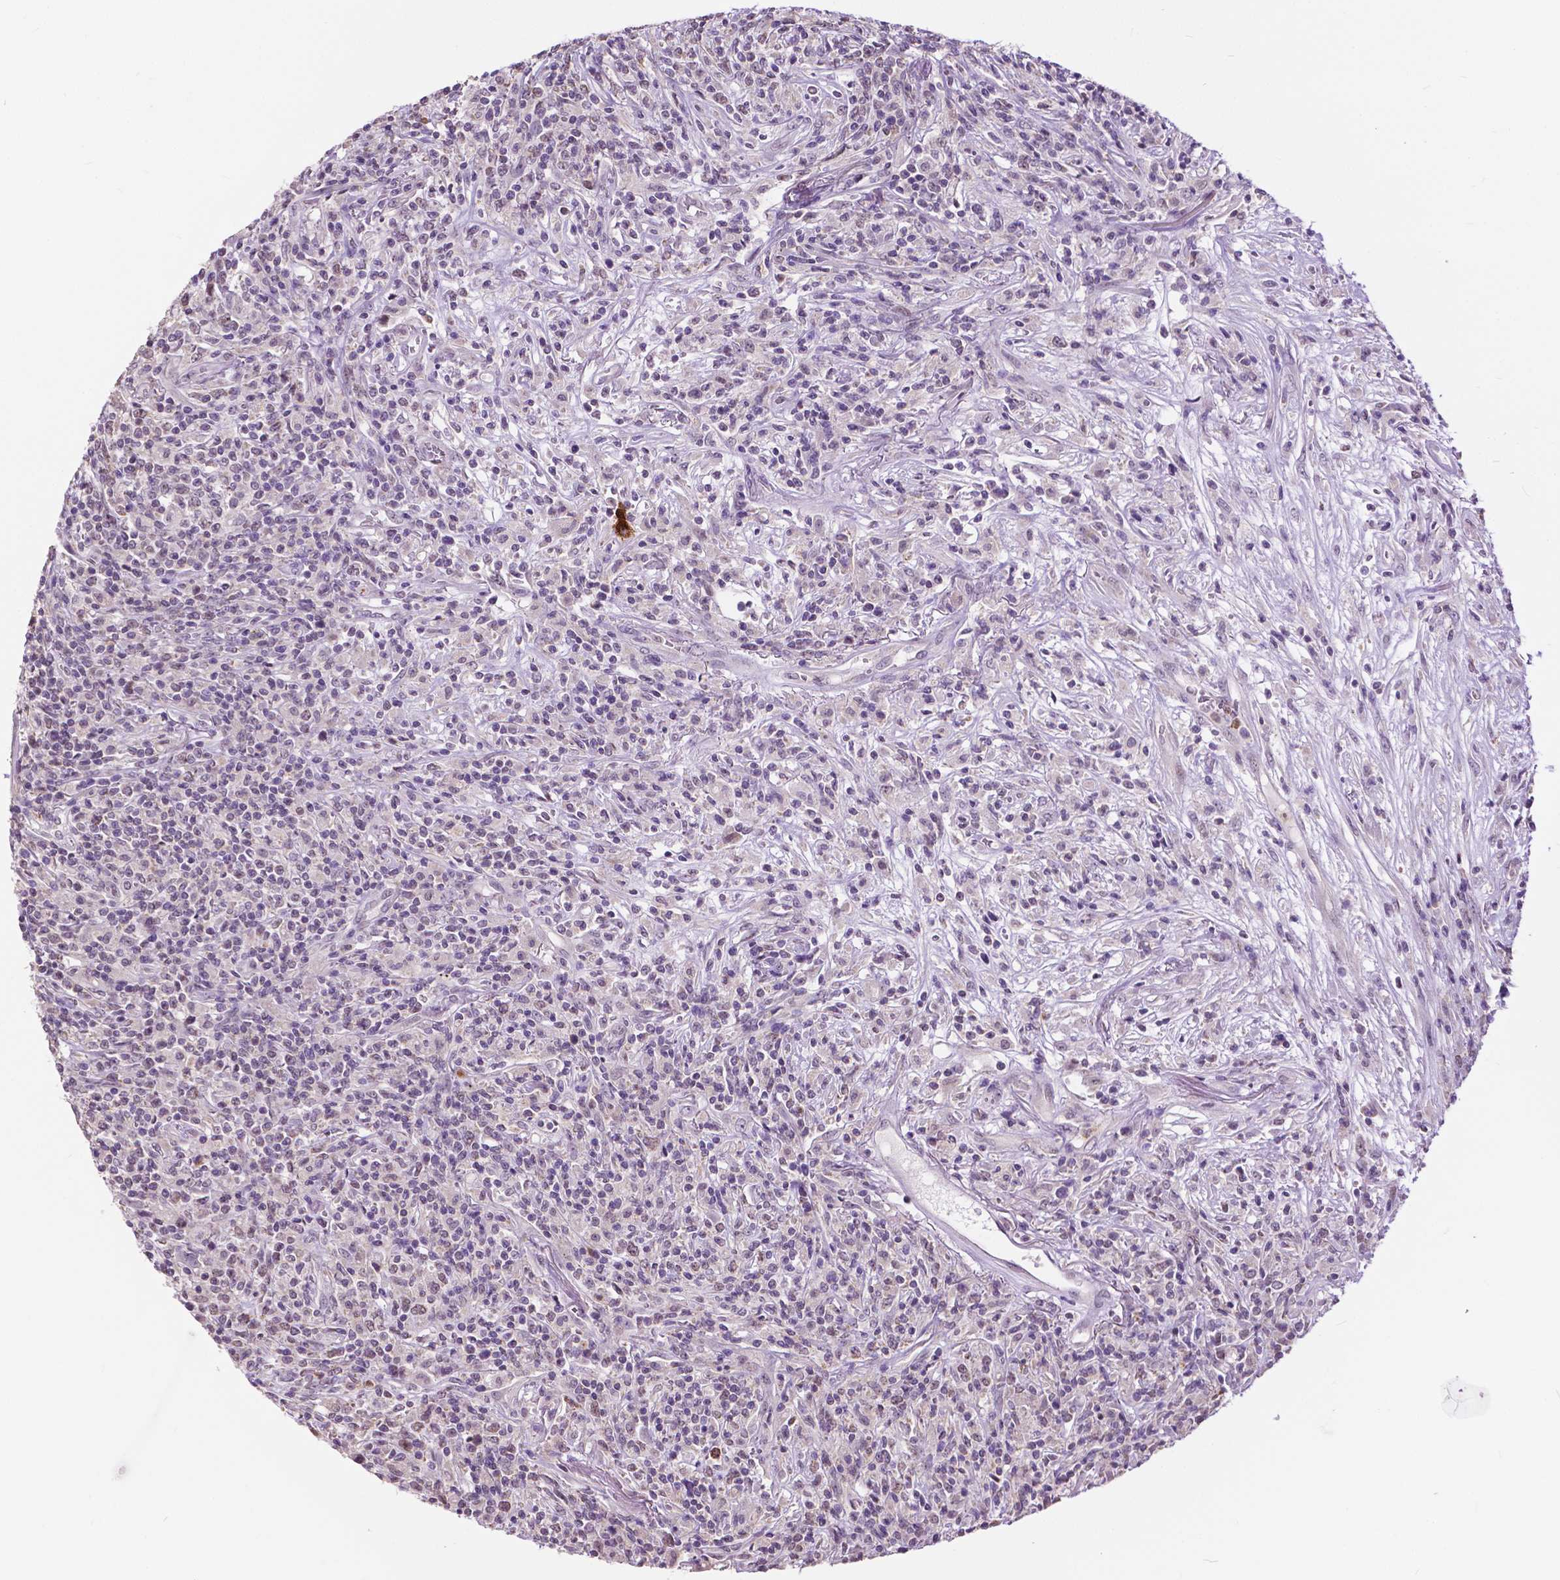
{"staining": {"intensity": "negative", "quantity": "none", "location": "none"}, "tissue": "lymphoma", "cell_type": "Tumor cells", "image_type": "cancer", "snomed": [{"axis": "morphology", "description": "Malignant lymphoma, non-Hodgkin's type, High grade"}, {"axis": "topography", "description": "Lung"}], "caption": "High power microscopy image of an immunohistochemistry histopathology image of lymphoma, revealing no significant expression in tumor cells.", "gene": "TTC9B", "patient": {"sex": "male", "age": 79}}